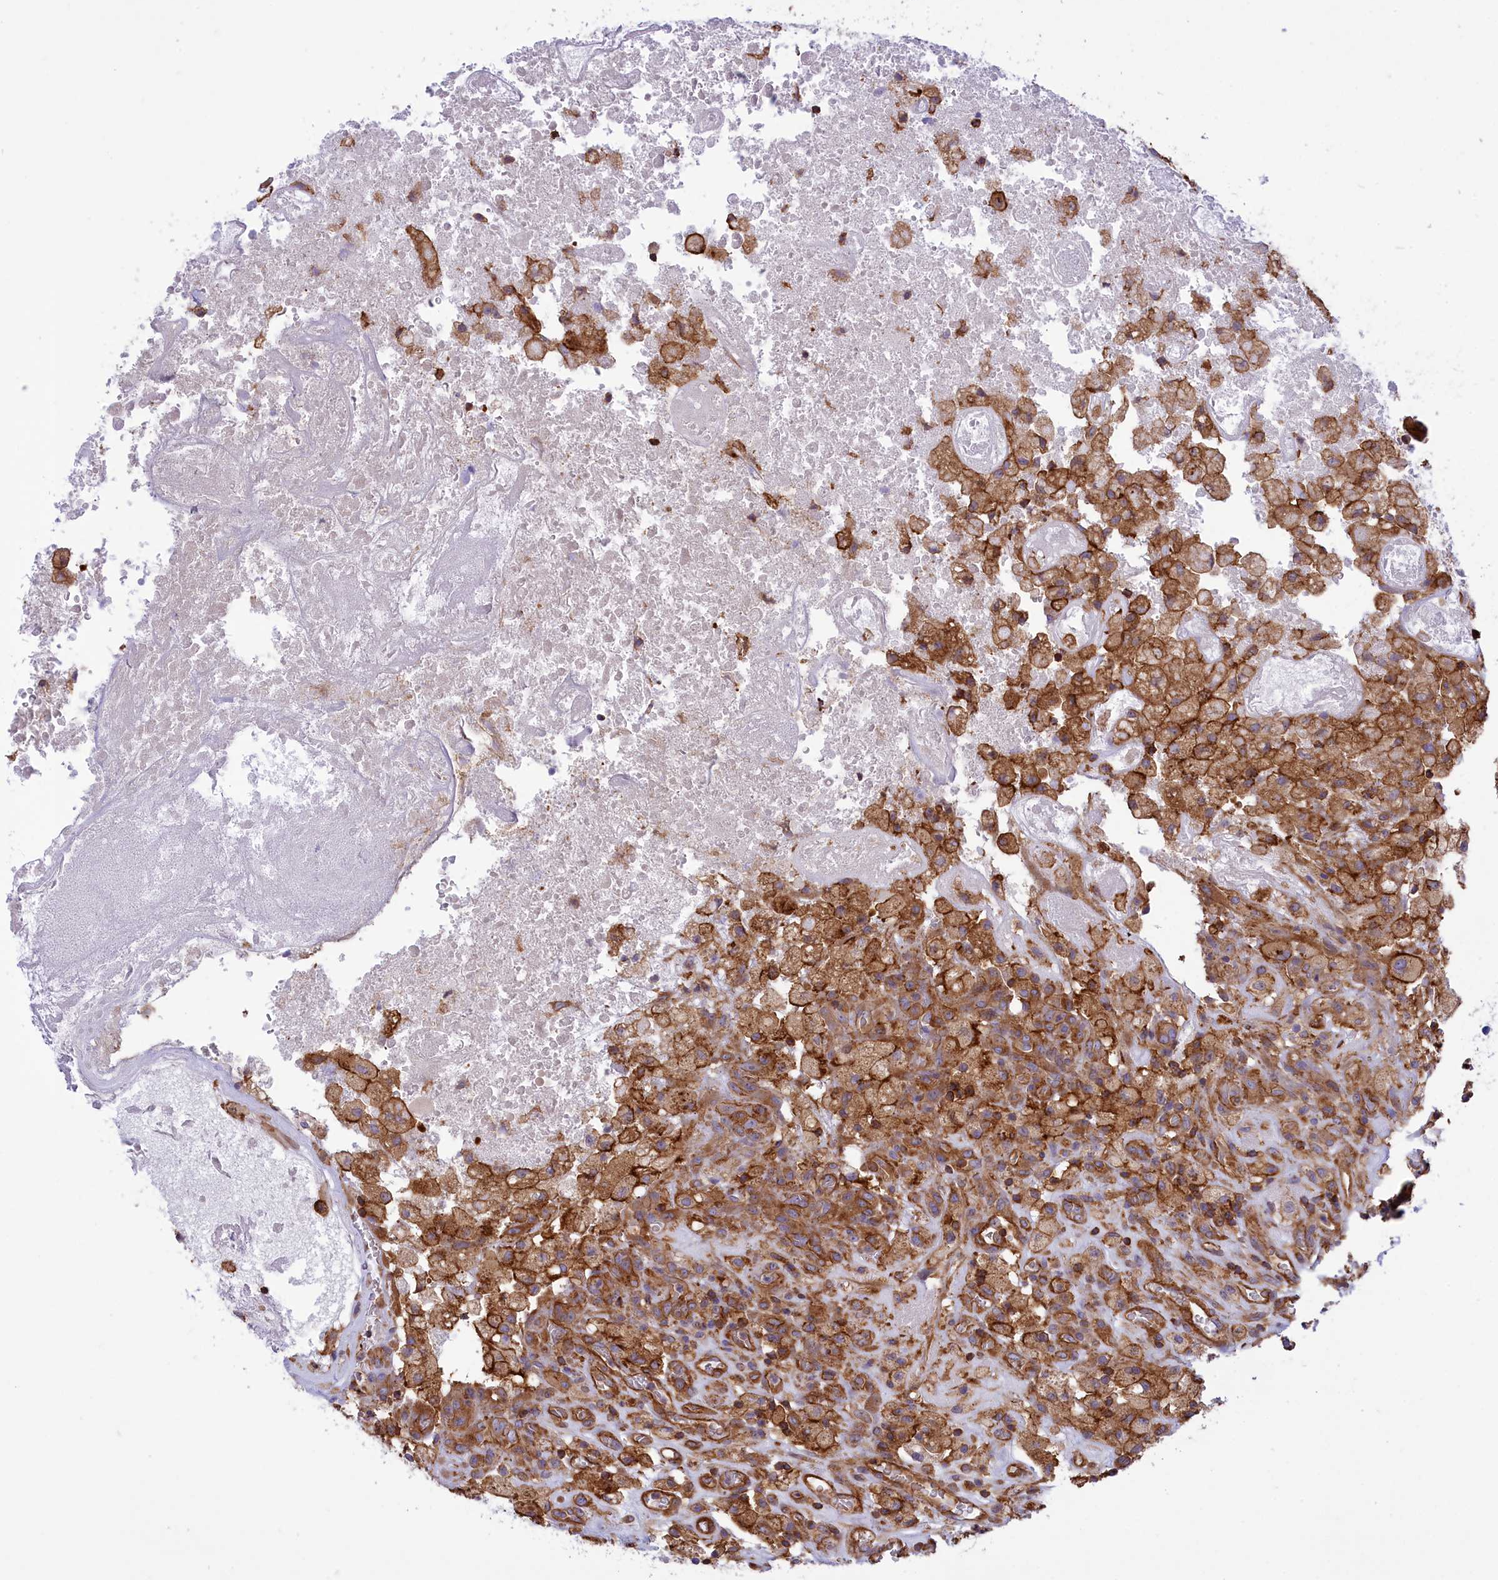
{"staining": {"intensity": "moderate", "quantity": ">75%", "location": "cytoplasmic/membranous"}, "tissue": "glioma", "cell_type": "Tumor cells", "image_type": "cancer", "snomed": [{"axis": "morphology", "description": "Glioma, malignant, High grade"}, {"axis": "topography", "description": "Brain"}], "caption": "Tumor cells exhibit medium levels of moderate cytoplasmic/membranous staining in approximately >75% of cells in human high-grade glioma (malignant).", "gene": "SEPTIN9", "patient": {"sex": "male", "age": 76}}